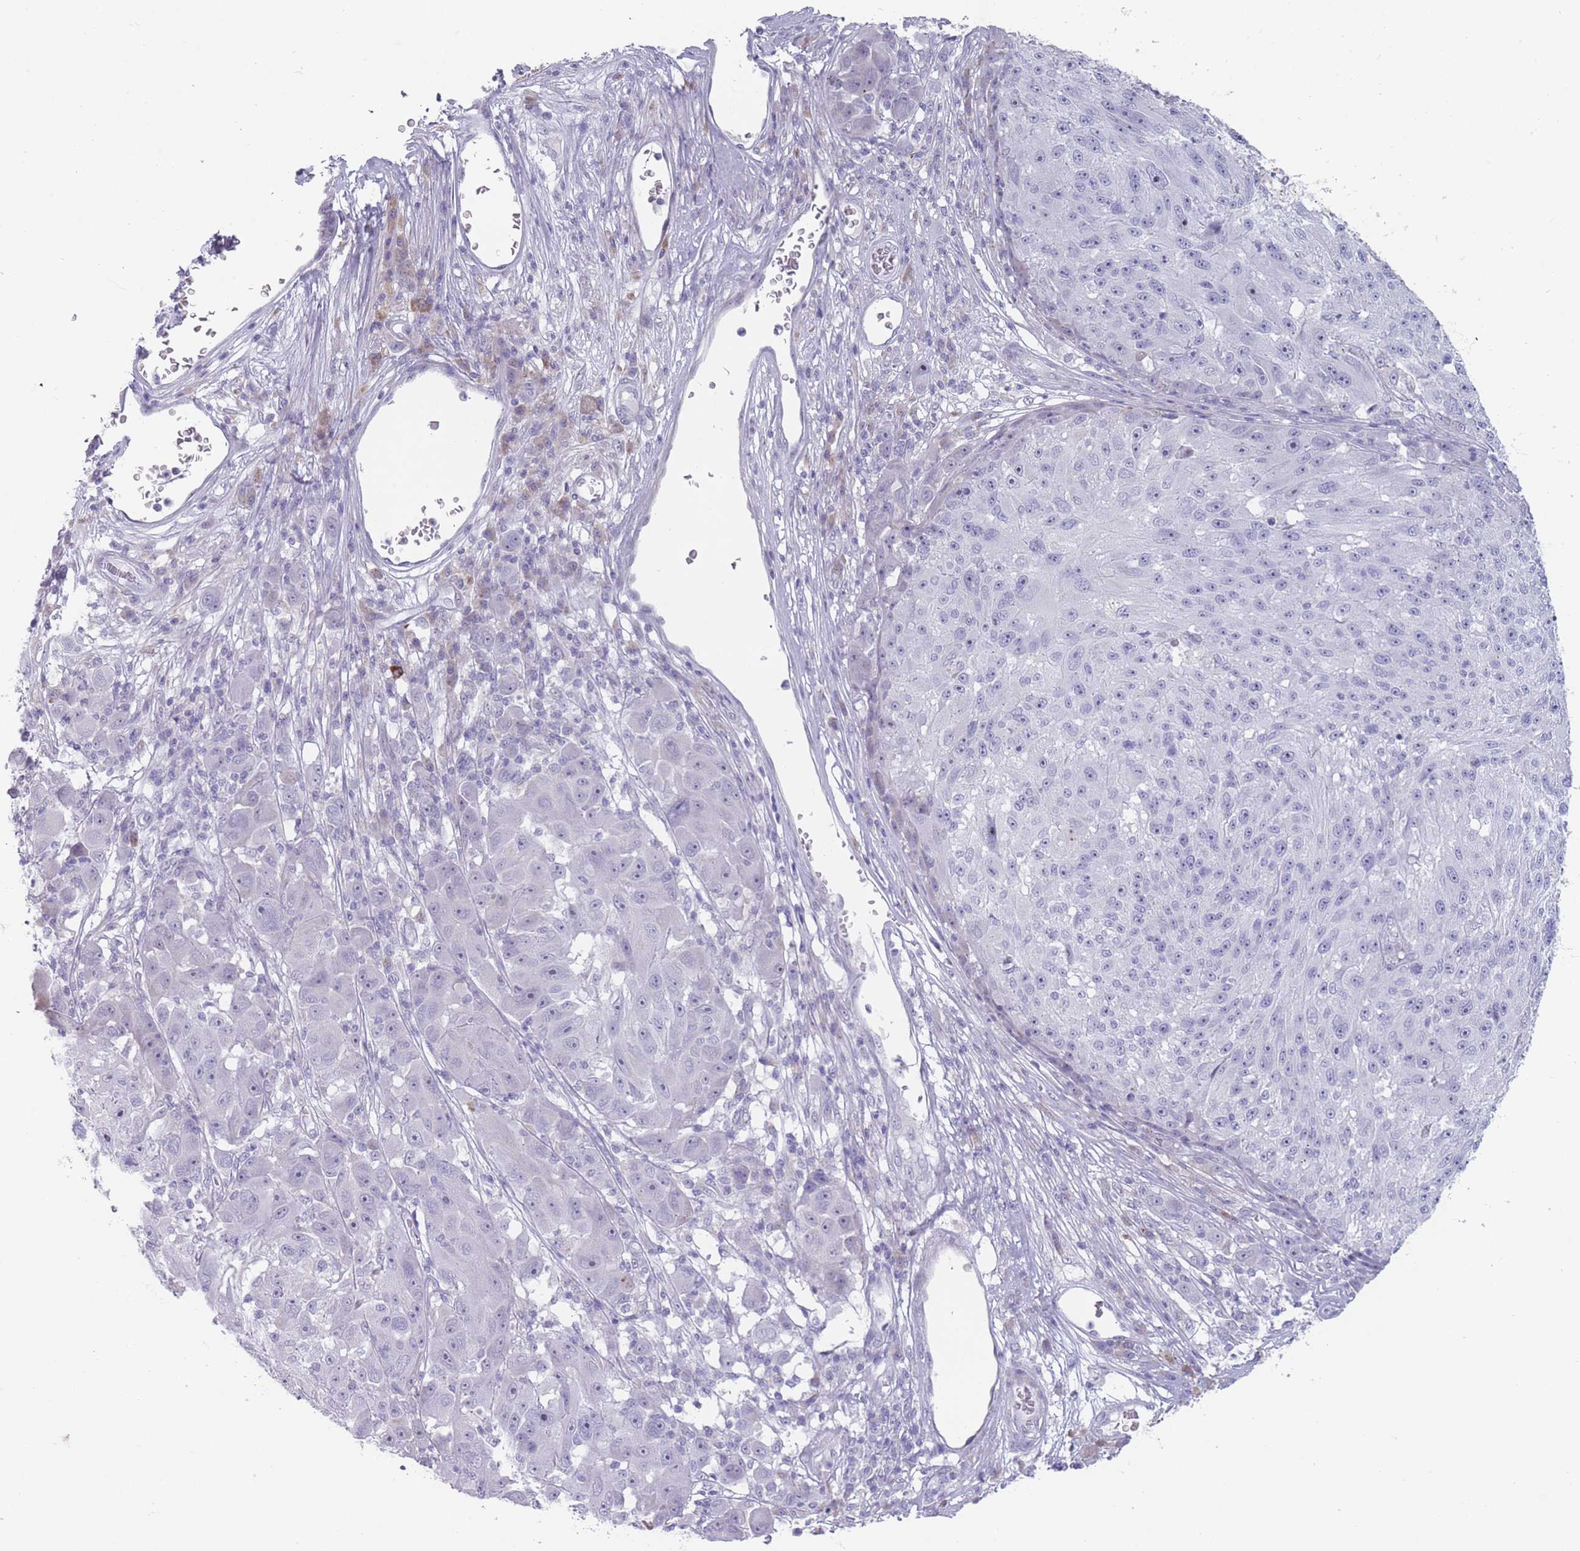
{"staining": {"intensity": "negative", "quantity": "none", "location": "none"}, "tissue": "melanoma", "cell_type": "Tumor cells", "image_type": "cancer", "snomed": [{"axis": "morphology", "description": "Malignant melanoma, NOS"}, {"axis": "topography", "description": "Skin"}], "caption": "Immunohistochemistry histopathology image of neoplastic tissue: malignant melanoma stained with DAB exhibits no significant protein expression in tumor cells.", "gene": "PAIP2B", "patient": {"sex": "male", "age": 53}}